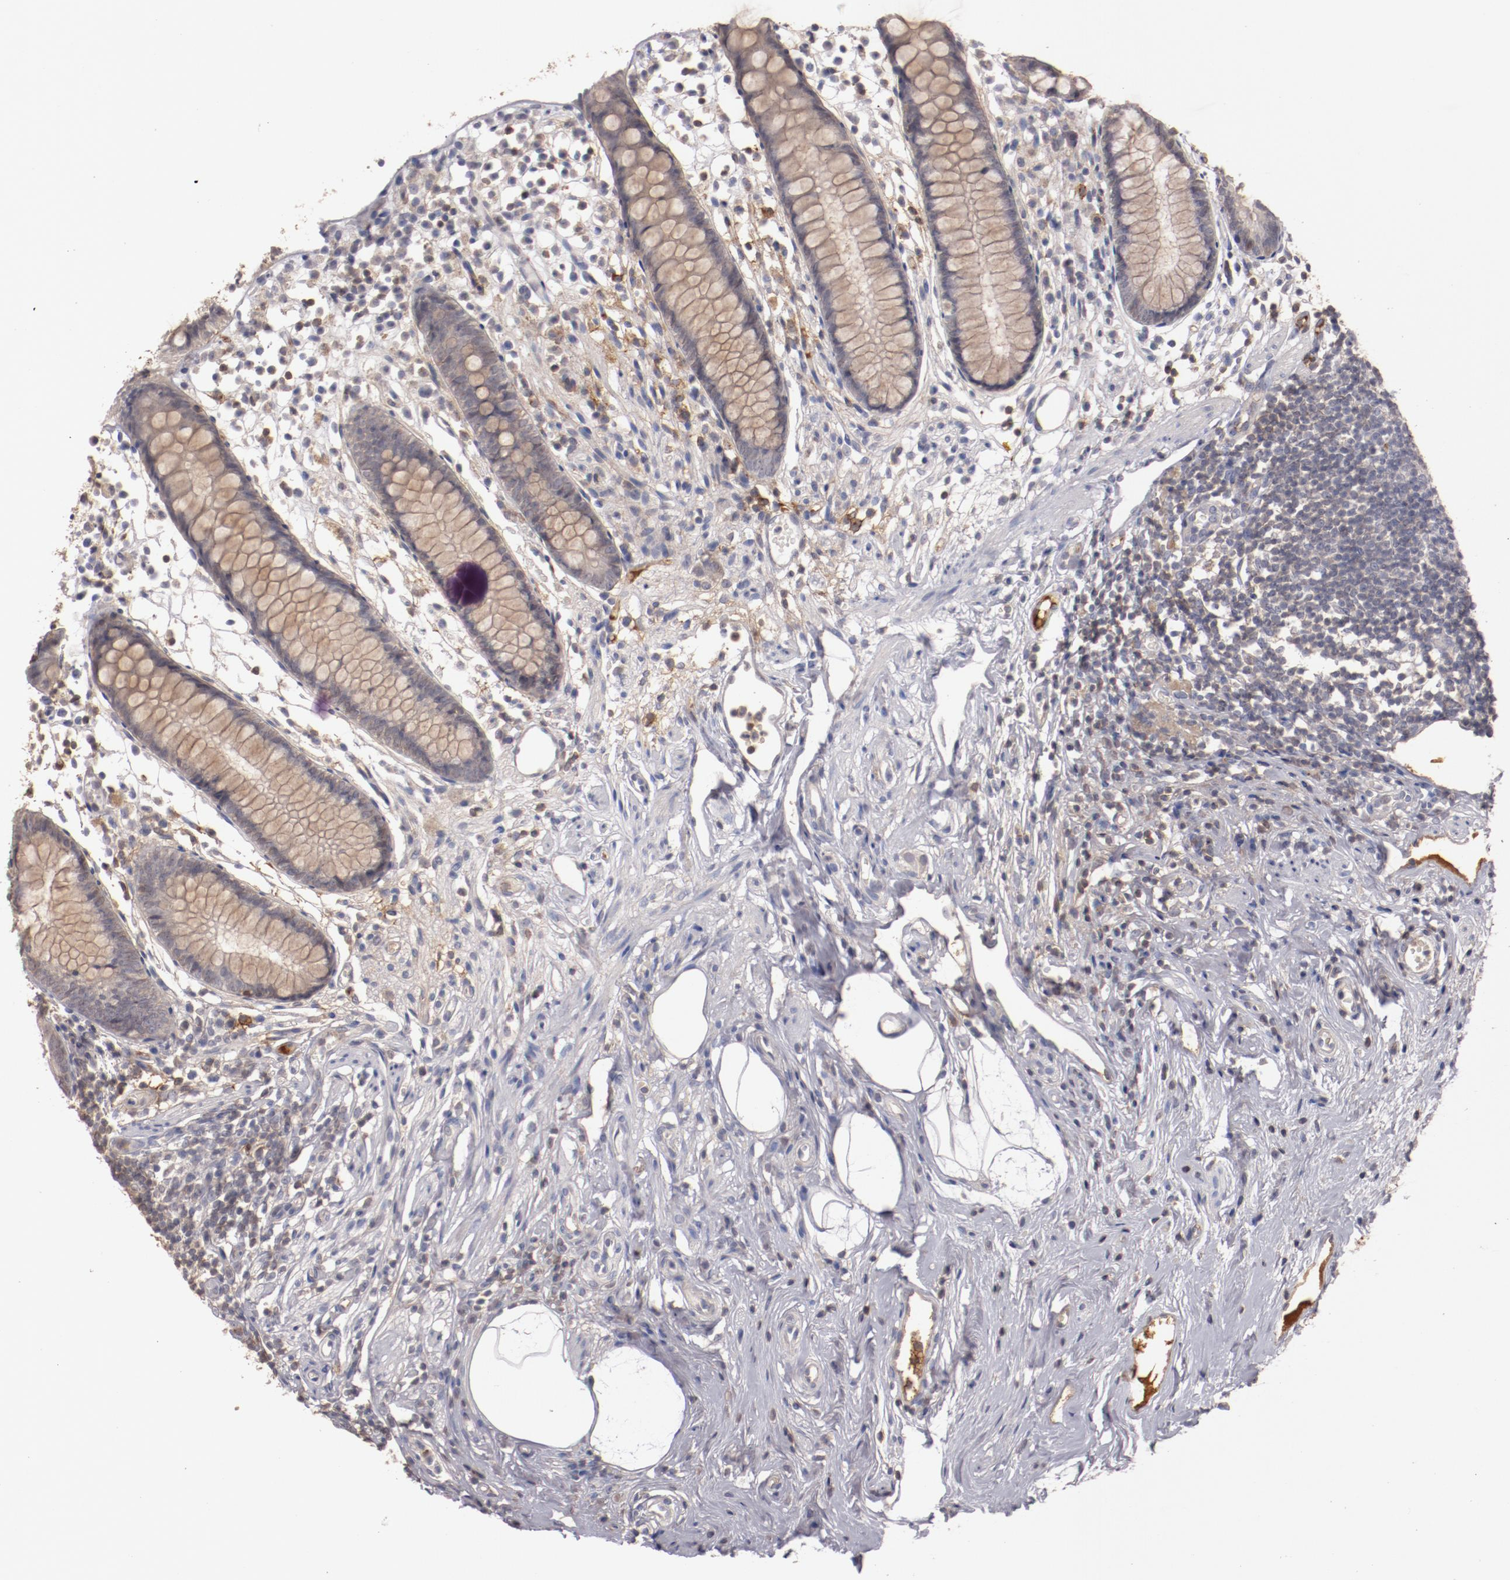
{"staining": {"intensity": "weak", "quantity": ">75%", "location": "cytoplasmic/membranous"}, "tissue": "appendix", "cell_type": "Glandular cells", "image_type": "normal", "snomed": [{"axis": "morphology", "description": "Normal tissue, NOS"}, {"axis": "topography", "description": "Appendix"}], "caption": "Protein expression analysis of unremarkable appendix shows weak cytoplasmic/membranous positivity in approximately >75% of glandular cells.", "gene": "MBL2", "patient": {"sex": "male", "age": 38}}